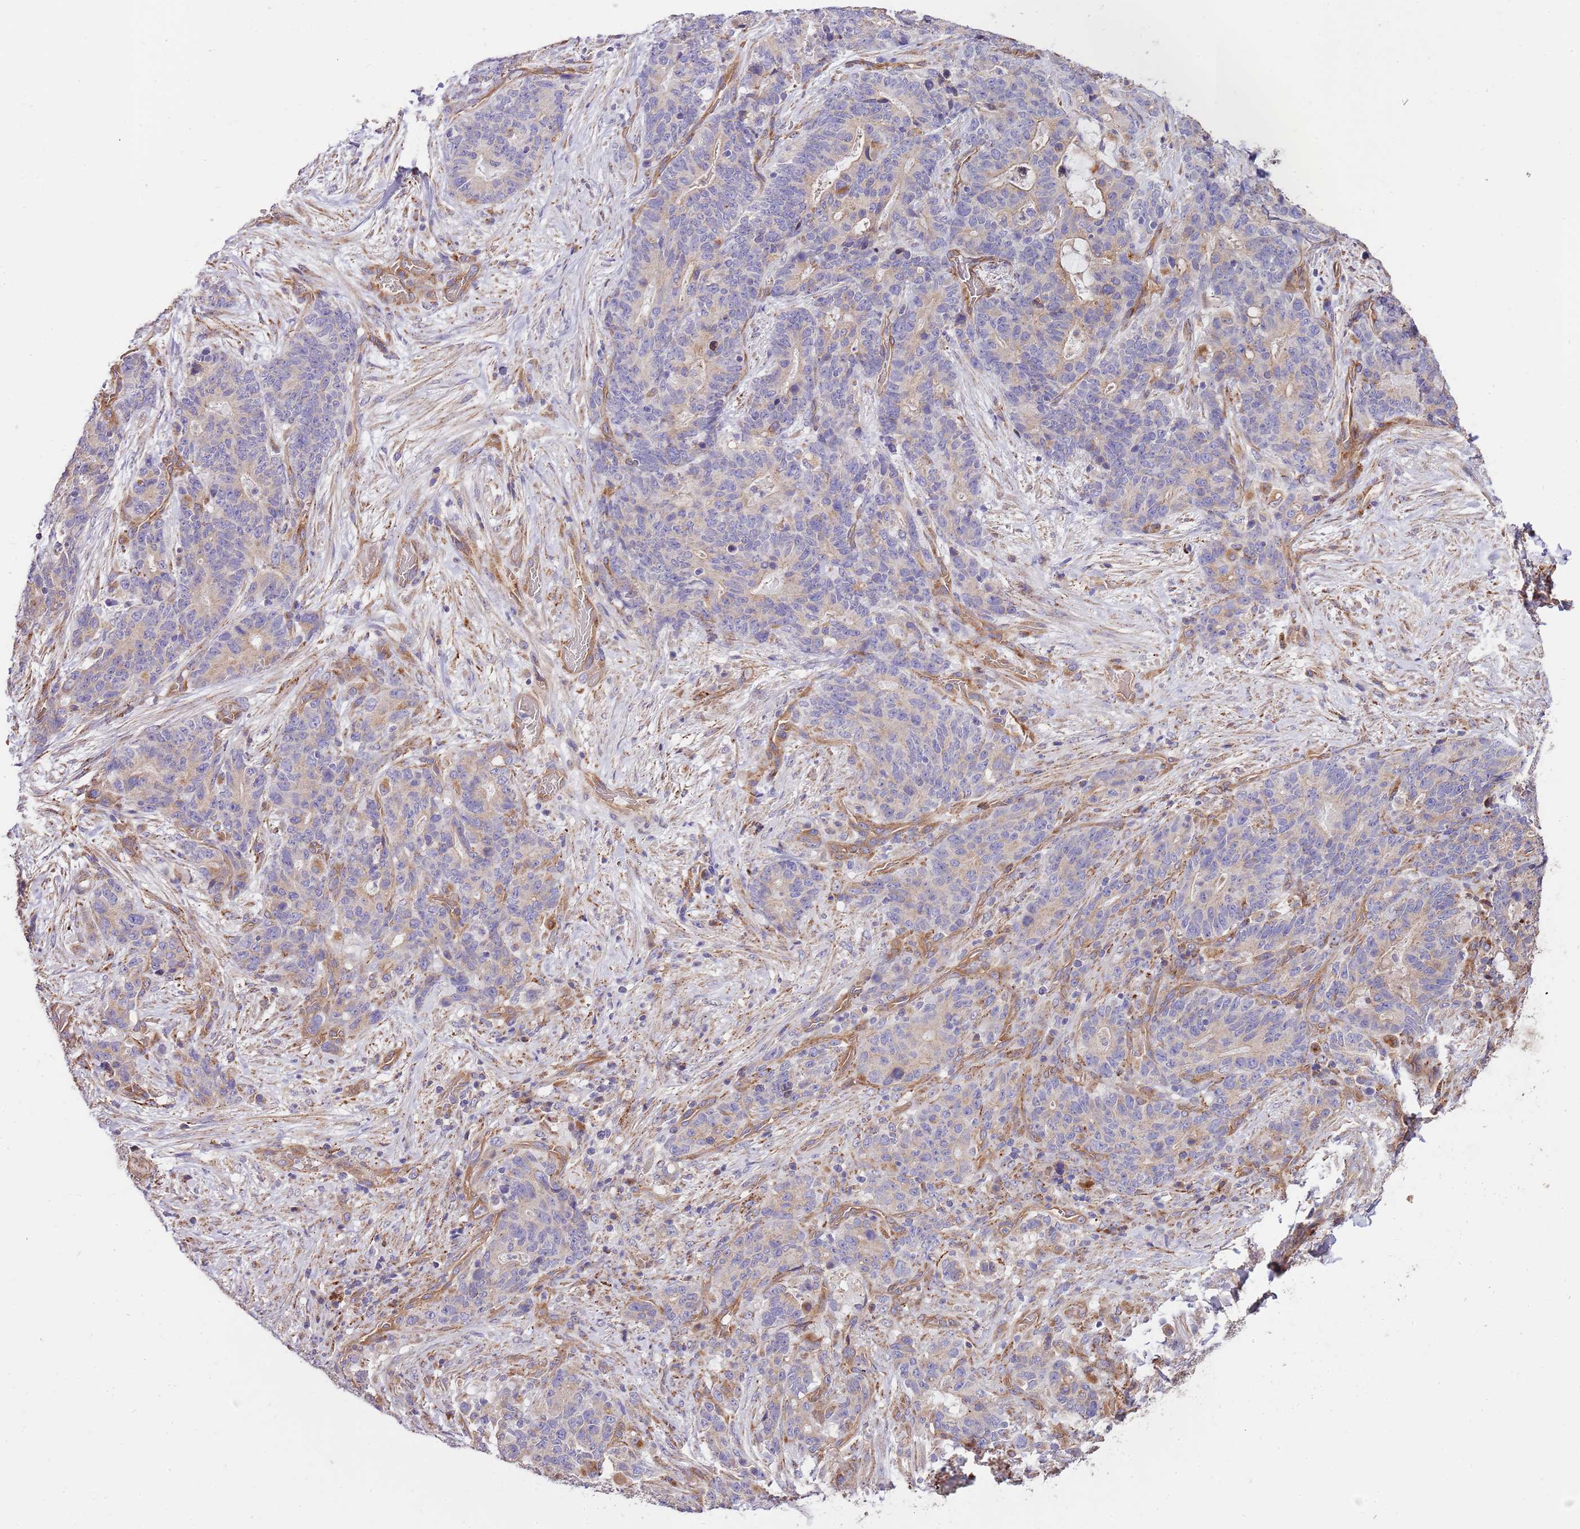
{"staining": {"intensity": "weak", "quantity": "<25%", "location": "cytoplasmic/membranous"}, "tissue": "stomach cancer", "cell_type": "Tumor cells", "image_type": "cancer", "snomed": [{"axis": "morphology", "description": "Normal tissue, NOS"}, {"axis": "morphology", "description": "Adenocarcinoma, NOS"}, {"axis": "topography", "description": "Stomach"}], "caption": "The photomicrograph exhibits no staining of tumor cells in stomach cancer (adenocarcinoma).", "gene": "DOCK6", "patient": {"sex": "female", "age": 64}}